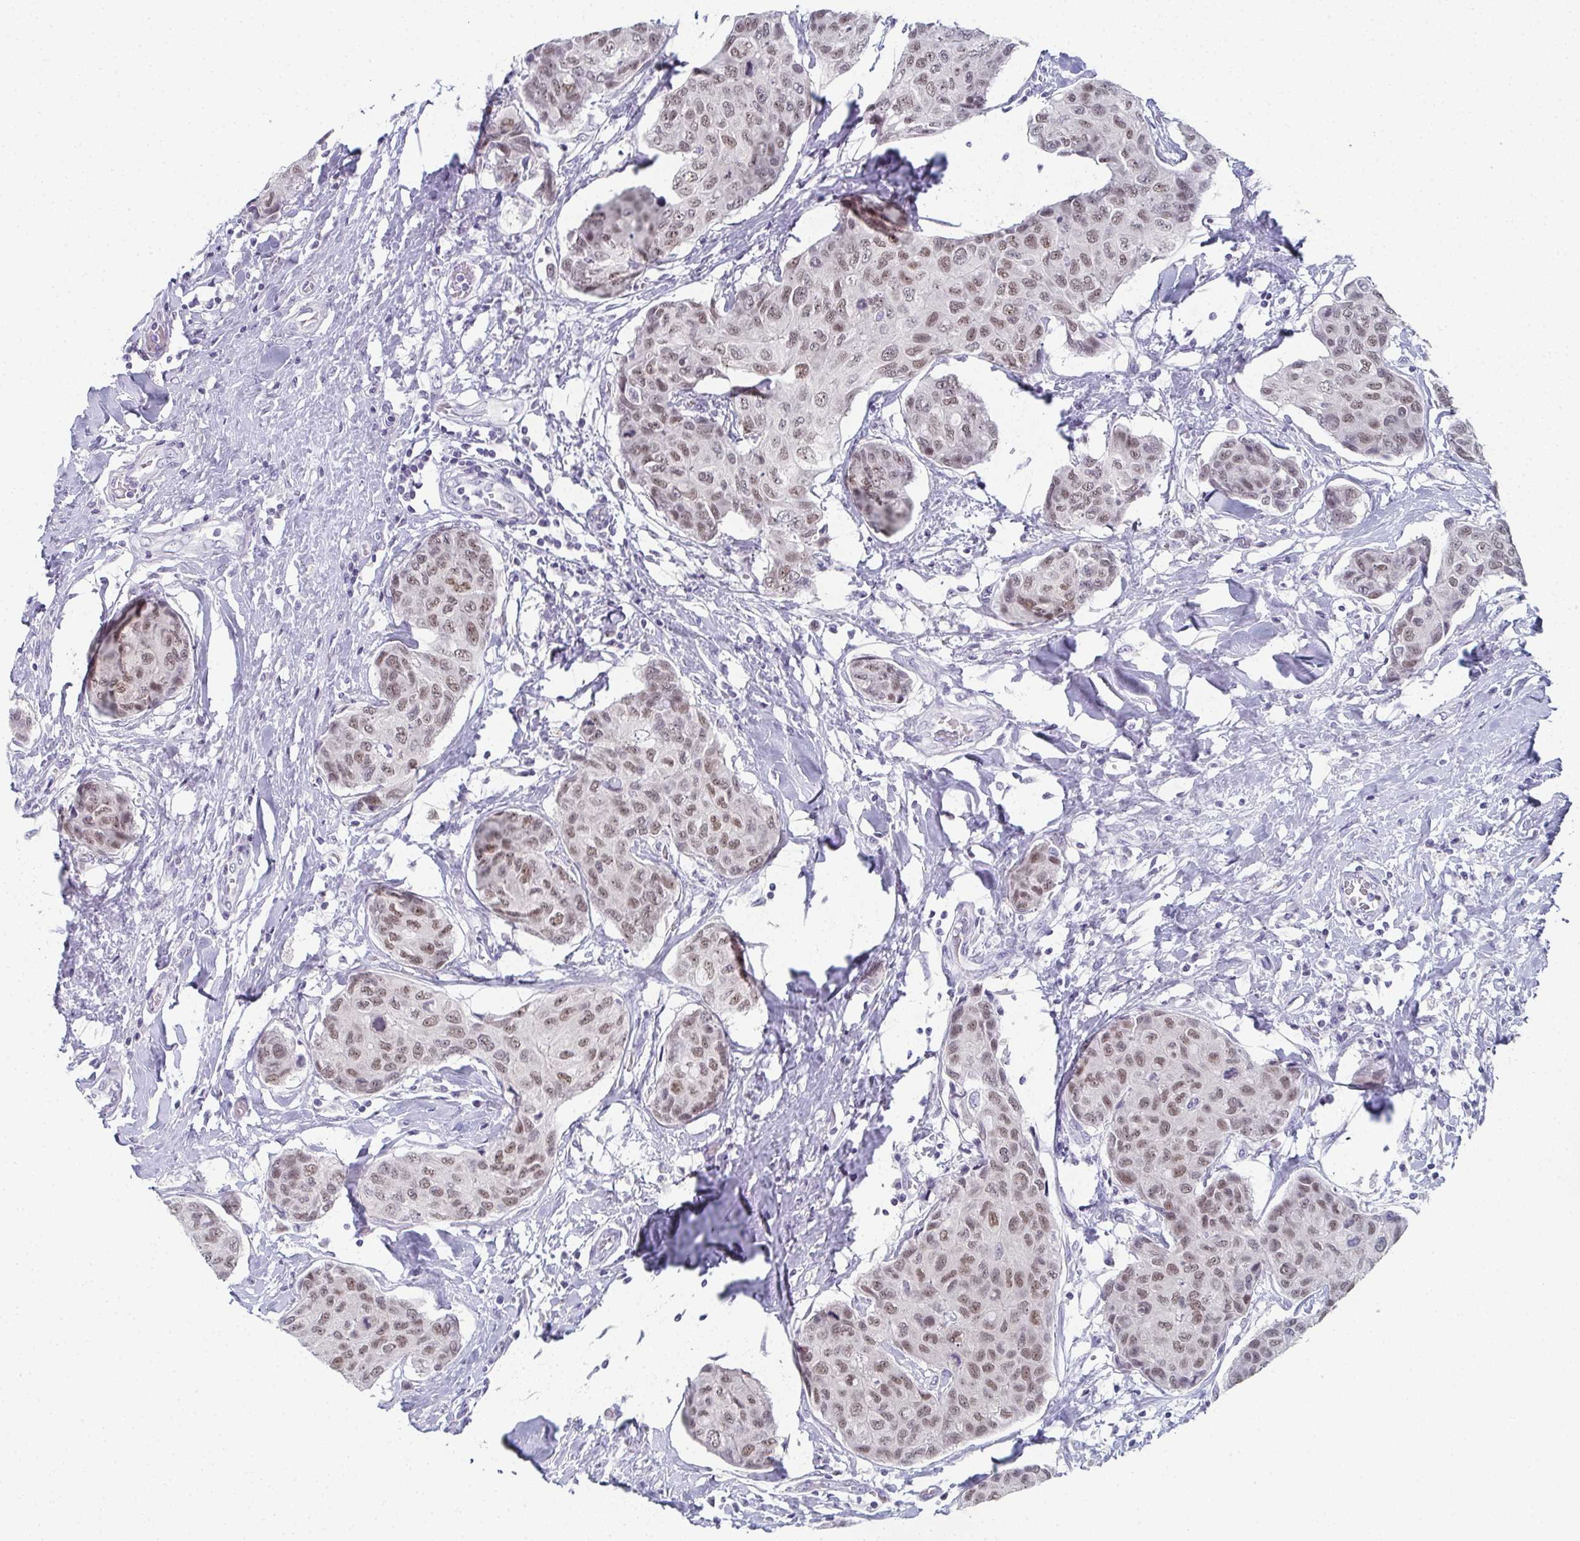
{"staining": {"intensity": "moderate", "quantity": "25%-75%", "location": "nuclear"}, "tissue": "breast cancer", "cell_type": "Tumor cells", "image_type": "cancer", "snomed": [{"axis": "morphology", "description": "Duct carcinoma"}, {"axis": "topography", "description": "Breast"}], "caption": "The micrograph demonstrates staining of infiltrating ductal carcinoma (breast), revealing moderate nuclear protein positivity (brown color) within tumor cells.", "gene": "PYCR3", "patient": {"sex": "female", "age": 80}}